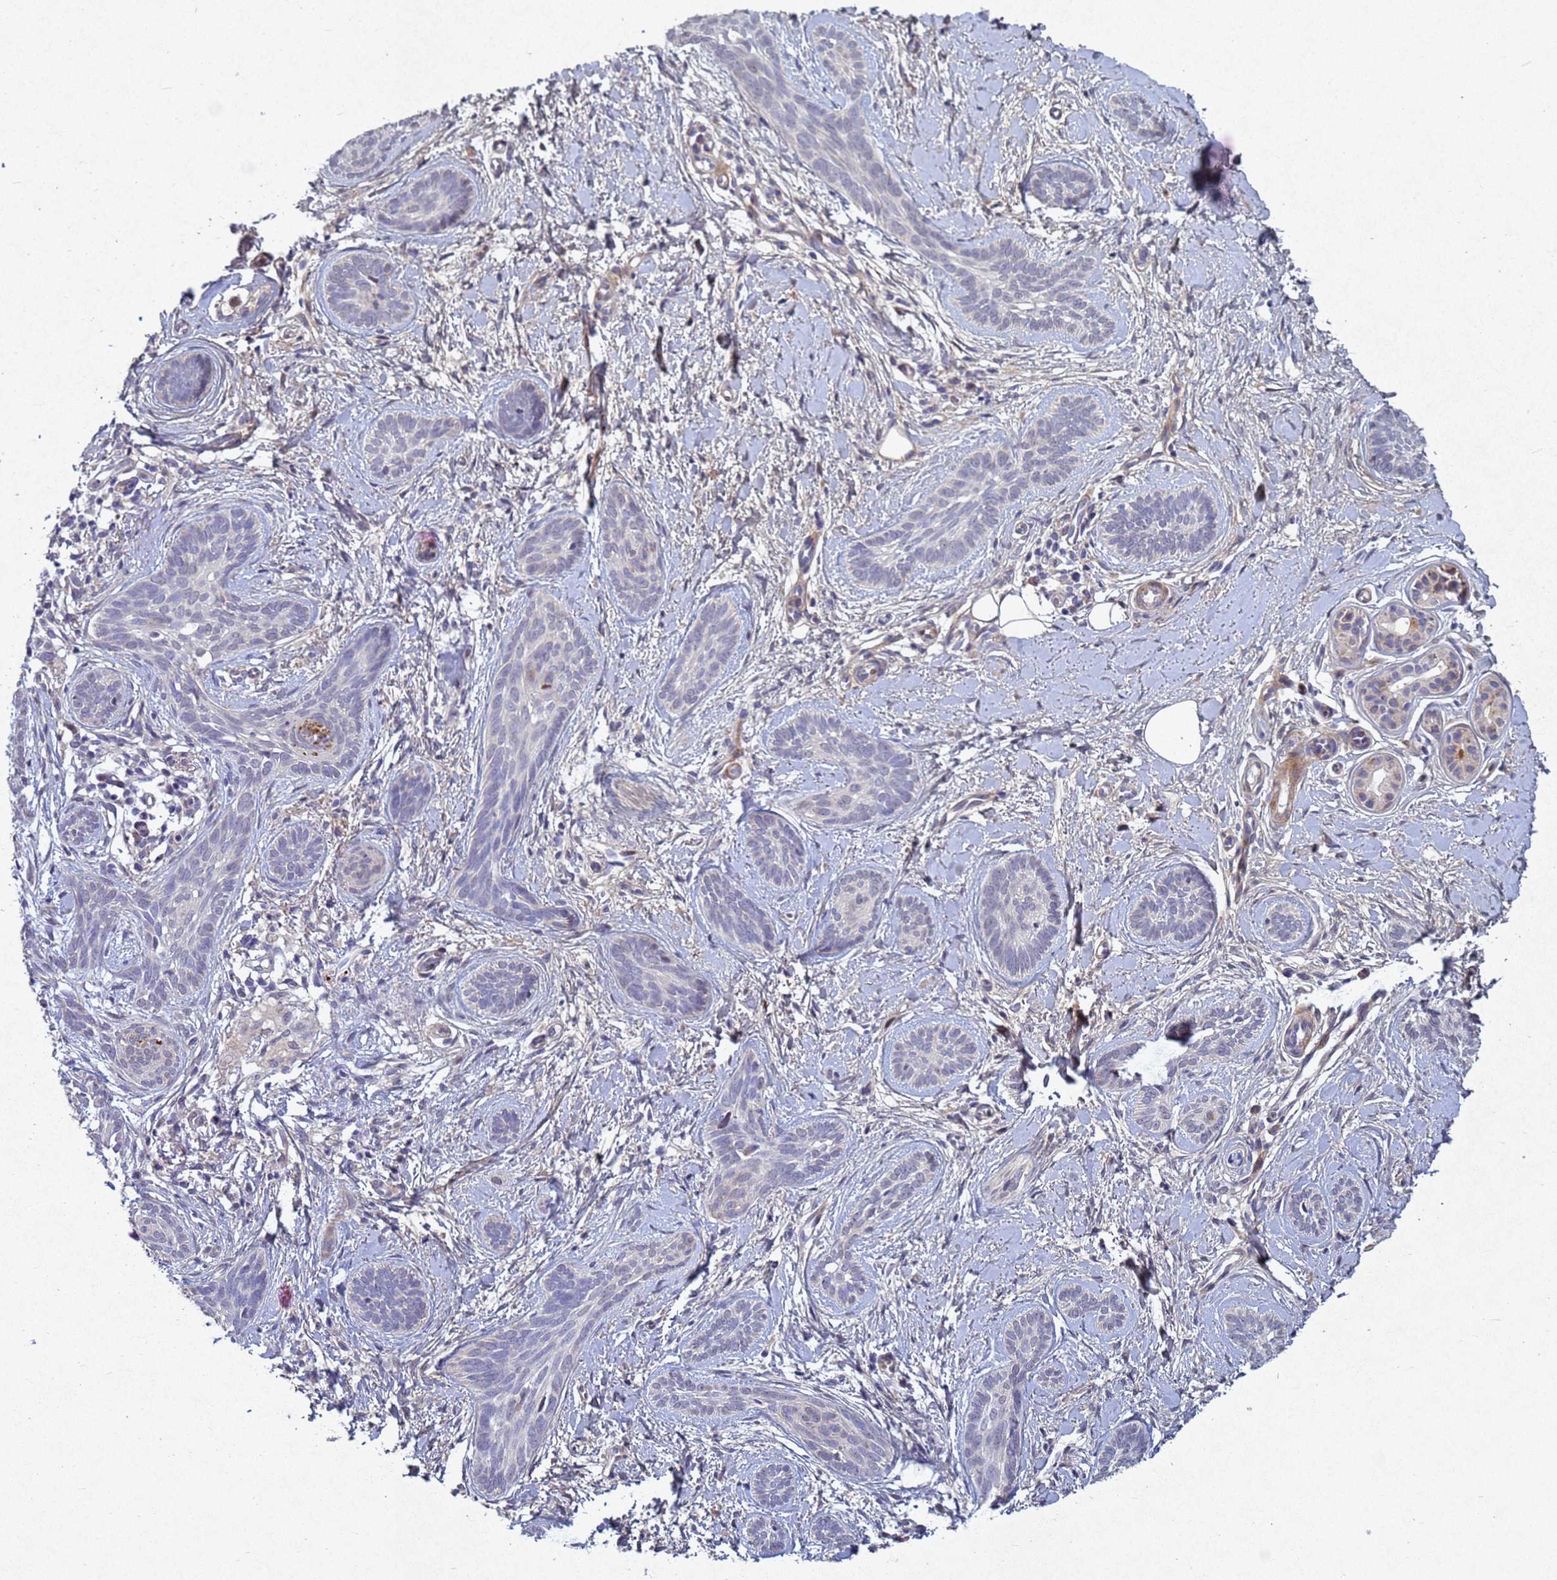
{"staining": {"intensity": "negative", "quantity": "none", "location": "none"}, "tissue": "skin cancer", "cell_type": "Tumor cells", "image_type": "cancer", "snomed": [{"axis": "morphology", "description": "Basal cell carcinoma"}, {"axis": "topography", "description": "Skin"}], "caption": "Immunohistochemistry (IHC) histopathology image of neoplastic tissue: skin cancer (basal cell carcinoma) stained with DAB (3,3'-diaminobenzidine) exhibits no significant protein positivity in tumor cells.", "gene": "TNPO2", "patient": {"sex": "female", "age": 81}}